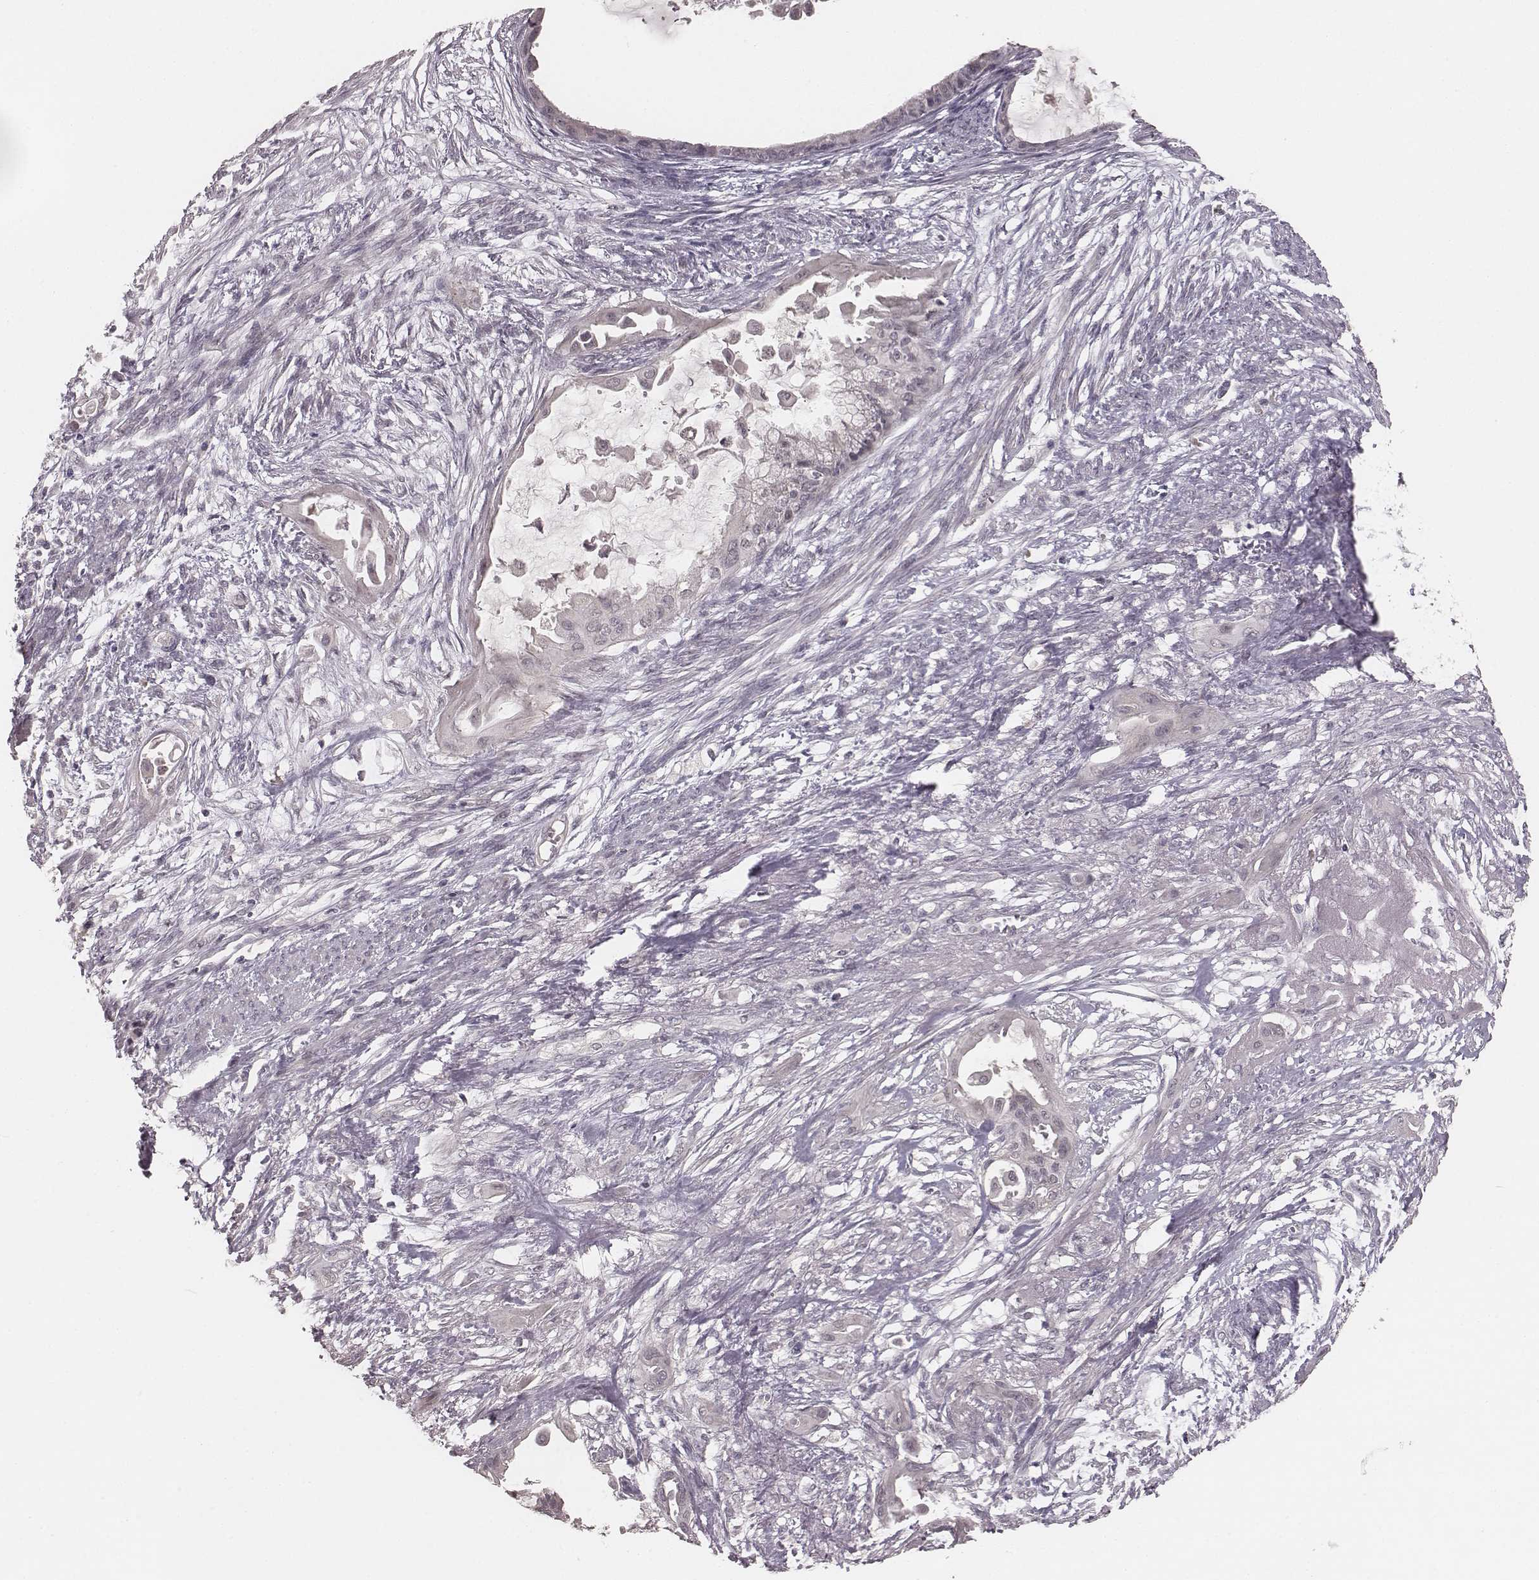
{"staining": {"intensity": "negative", "quantity": "none", "location": "none"}, "tissue": "endometrial cancer", "cell_type": "Tumor cells", "image_type": "cancer", "snomed": [{"axis": "morphology", "description": "Adenocarcinoma, NOS"}, {"axis": "topography", "description": "Endometrium"}], "caption": "An image of adenocarcinoma (endometrial) stained for a protein shows no brown staining in tumor cells.", "gene": "LY6K", "patient": {"sex": "female", "age": 86}}